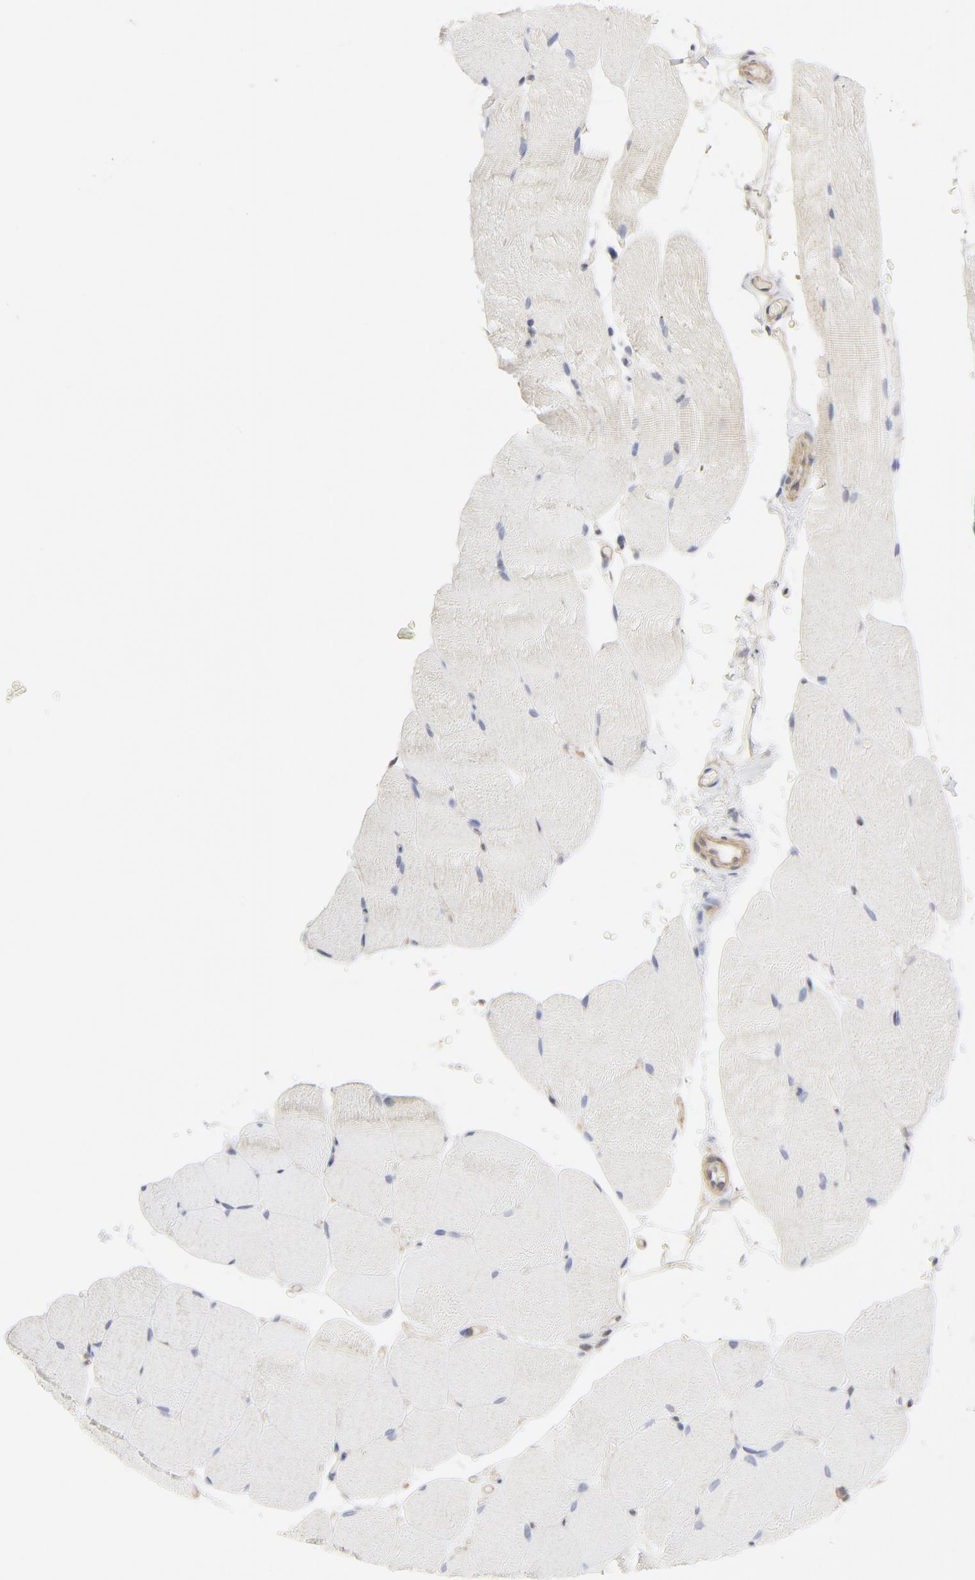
{"staining": {"intensity": "negative", "quantity": "none", "location": "none"}, "tissue": "skeletal muscle", "cell_type": "Myocytes", "image_type": "normal", "snomed": [{"axis": "morphology", "description": "Normal tissue, NOS"}, {"axis": "topography", "description": "Skeletal muscle"}], "caption": "The IHC micrograph has no significant positivity in myocytes of skeletal muscle.", "gene": "MAP2K7", "patient": {"sex": "female", "age": 37}}